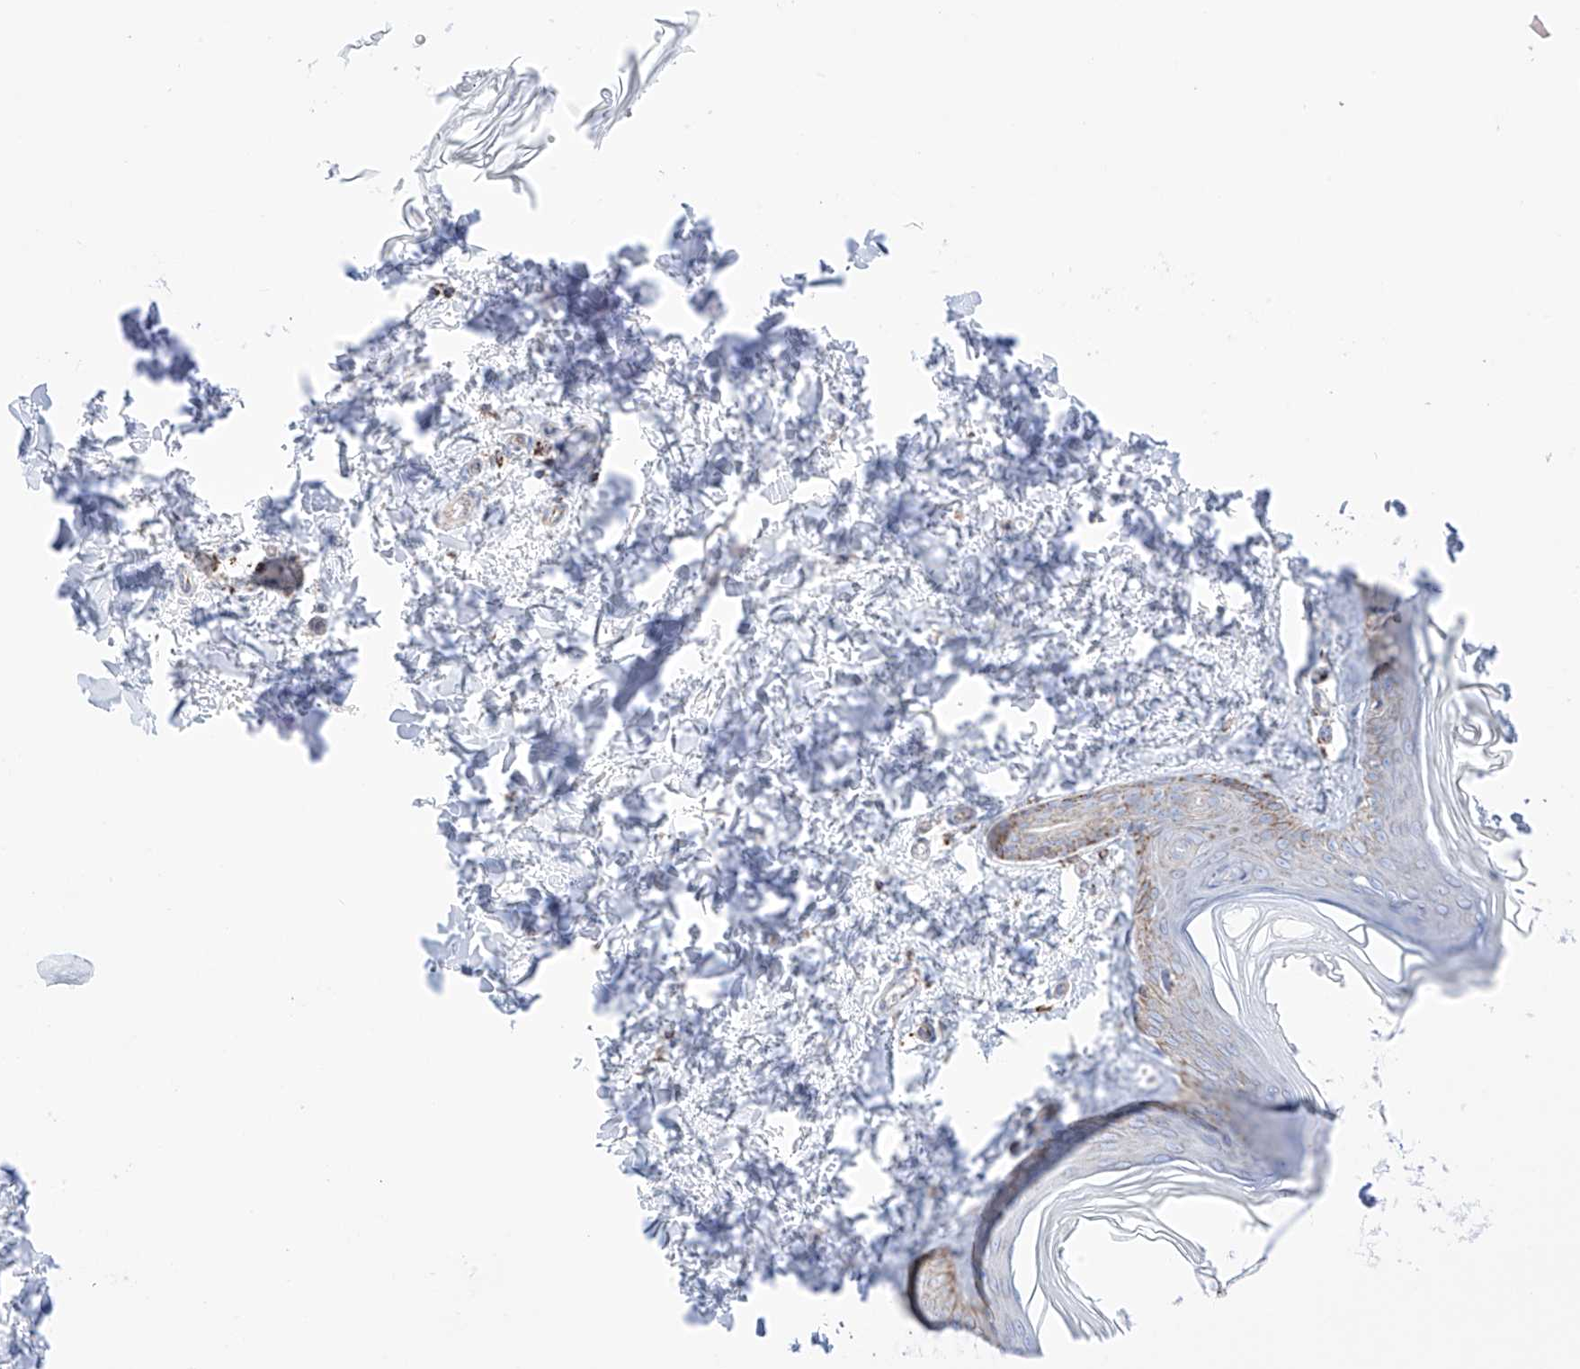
{"staining": {"intensity": "weak", "quantity": "25%-75%", "location": "cytoplasmic/membranous"}, "tissue": "skin", "cell_type": "Fibroblasts", "image_type": "normal", "snomed": [{"axis": "morphology", "description": "Normal tissue, NOS"}, {"axis": "topography", "description": "Skin"}], "caption": "IHC (DAB) staining of benign skin reveals weak cytoplasmic/membranous protein positivity in about 25%-75% of fibroblasts. Immunohistochemistry stains the protein of interest in brown and the nuclei are stained blue.", "gene": "XKR3", "patient": {"sex": "female", "age": 27}}